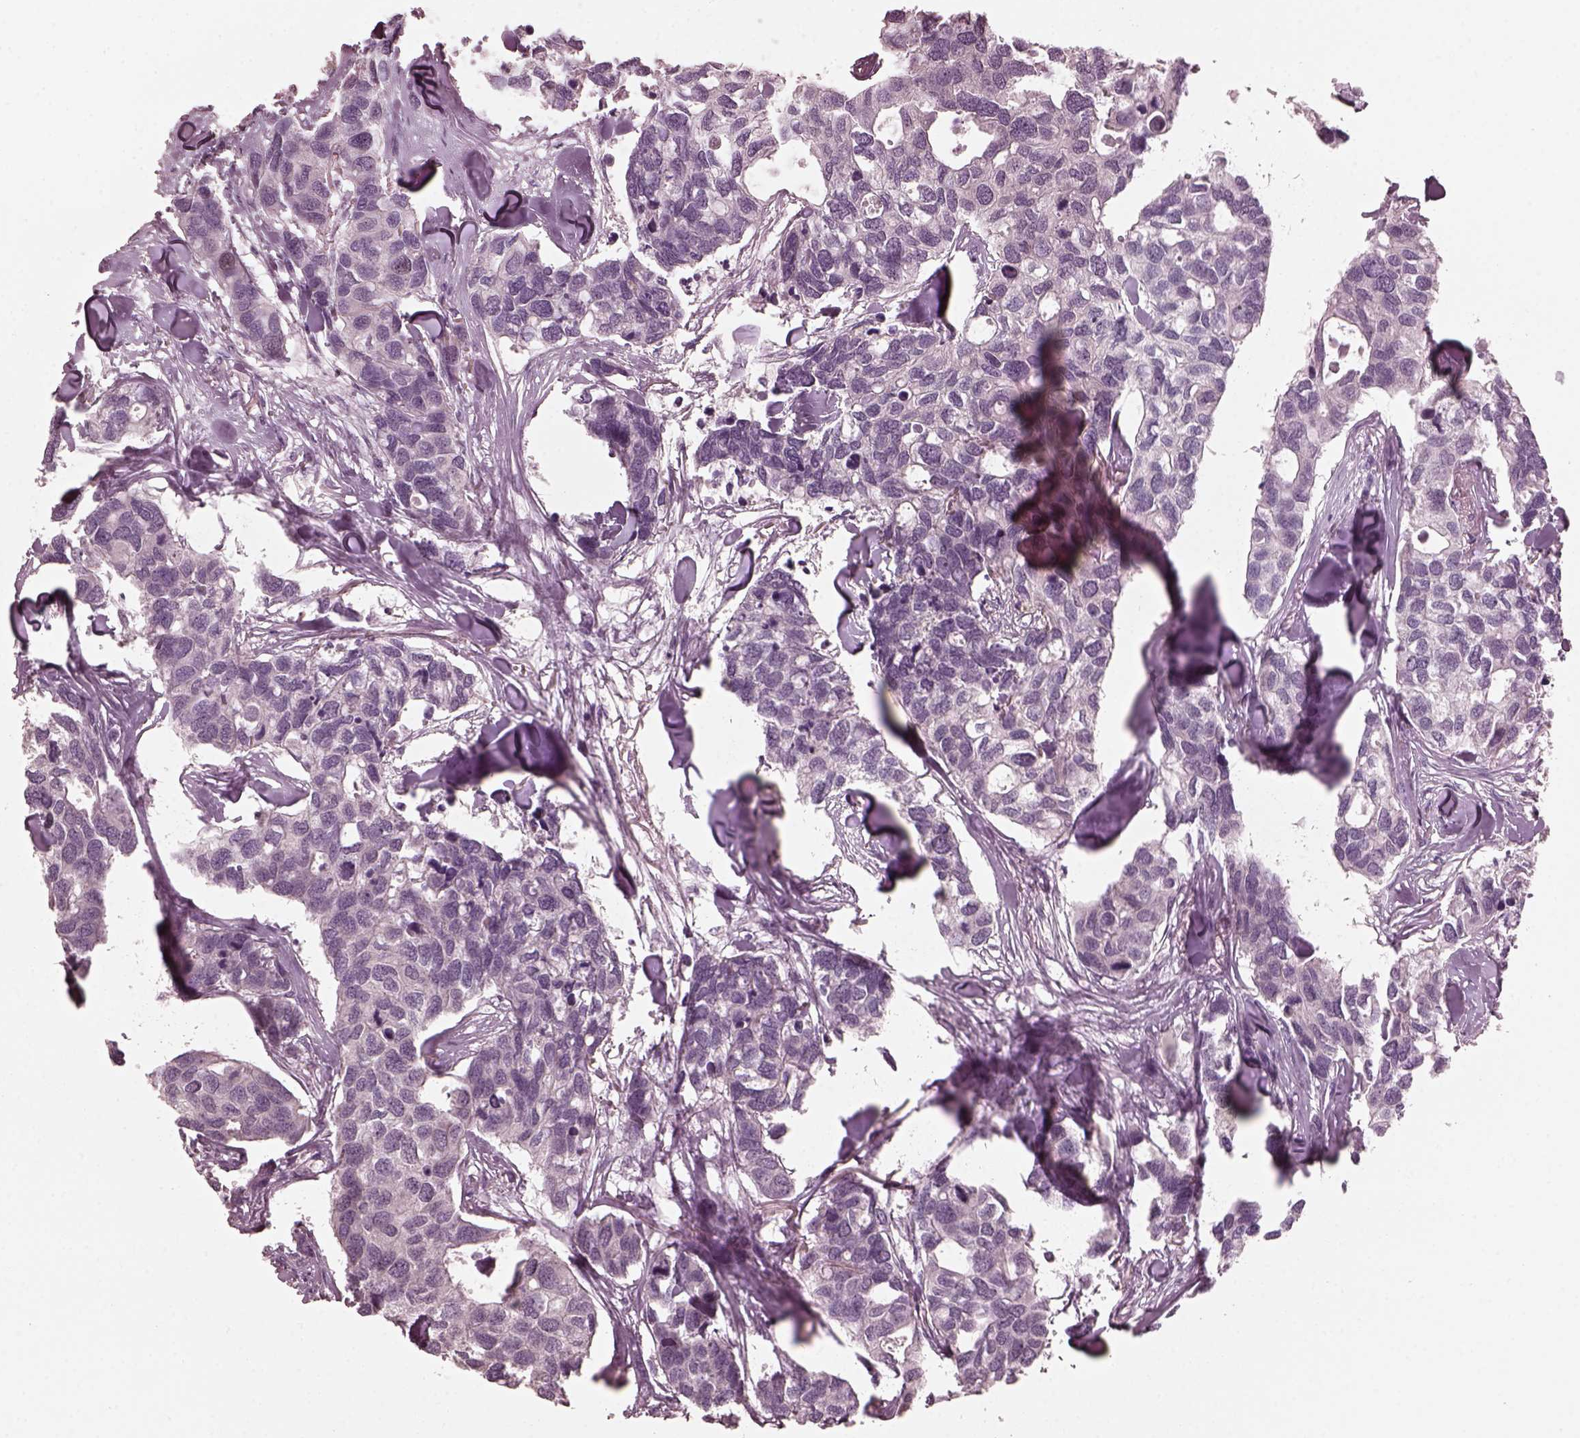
{"staining": {"intensity": "negative", "quantity": "none", "location": "none"}, "tissue": "breast cancer", "cell_type": "Tumor cells", "image_type": "cancer", "snomed": [{"axis": "morphology", "description": "Duct carcinoma"}, {"axis": "topography", "description": "Breast"}], "caption": "High power microscopy image of an immunohistochemistry photomicrograph of breast cancer, revealing no significant staining in tumor cells.", "gene": "RGS7", "patient": {"sex": "female", "age": 83}}